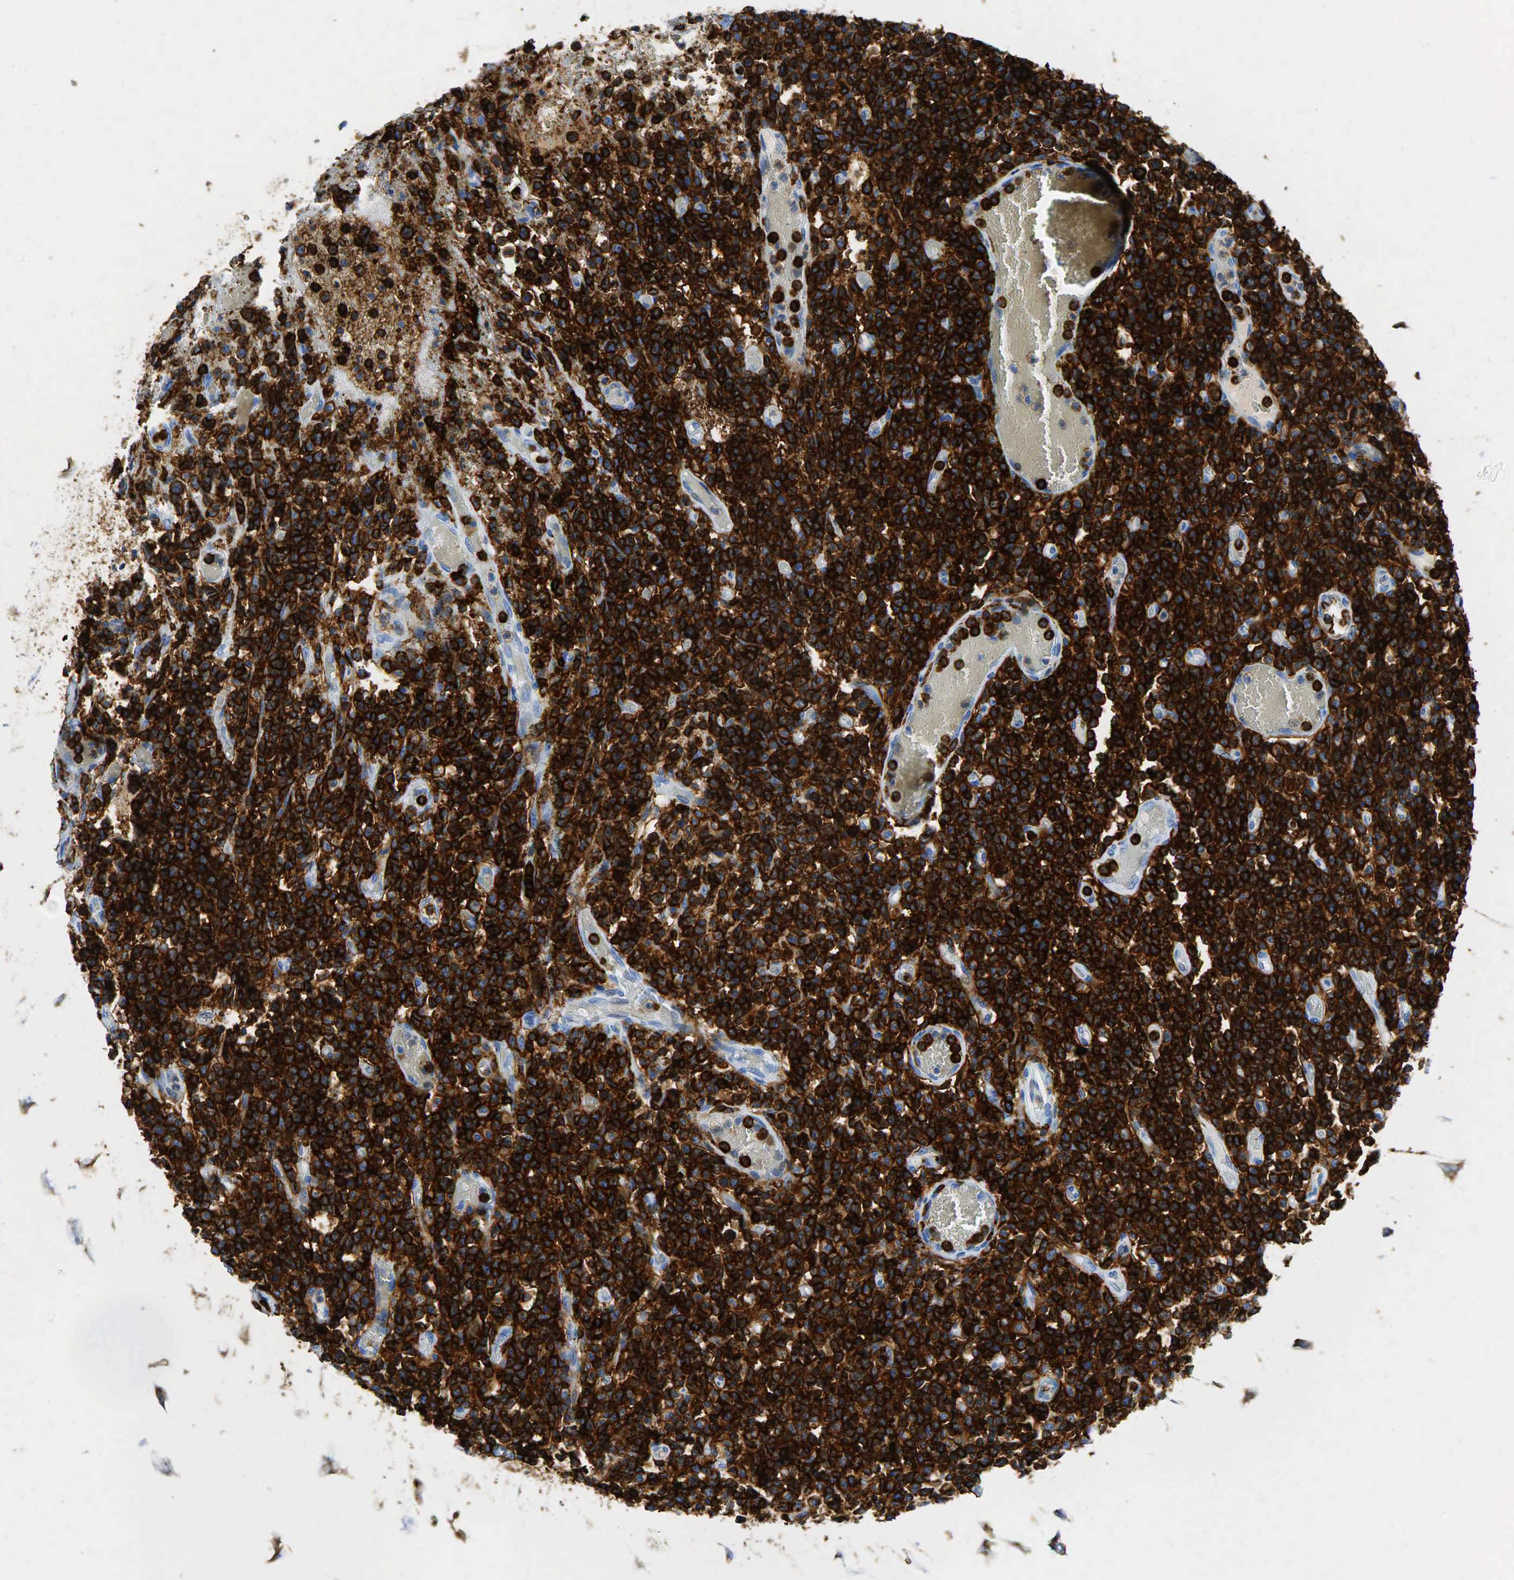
{"staining": {"intensity": "strong", "quantity": ">75%", "location": "cytoplasmic/membranous"}, "tissue": "lymphoma", "cell_type": "Tumor cells", "image_type": "cancer", "snomed": [{"axis": "morphology", "description": "Malignant lymphoma, non-Hodgkin's type, High grade"}, {"axis": "topography", "description": "Colon"}], "caption": "Strong cytoplasmic/membranous staining is identified in about >75% of tumor cells in high-grade malignant lymphoma, non-Hodgkin's type.", "gene": "PTPRC", "patient": {"sex": "male", "age": 82}}